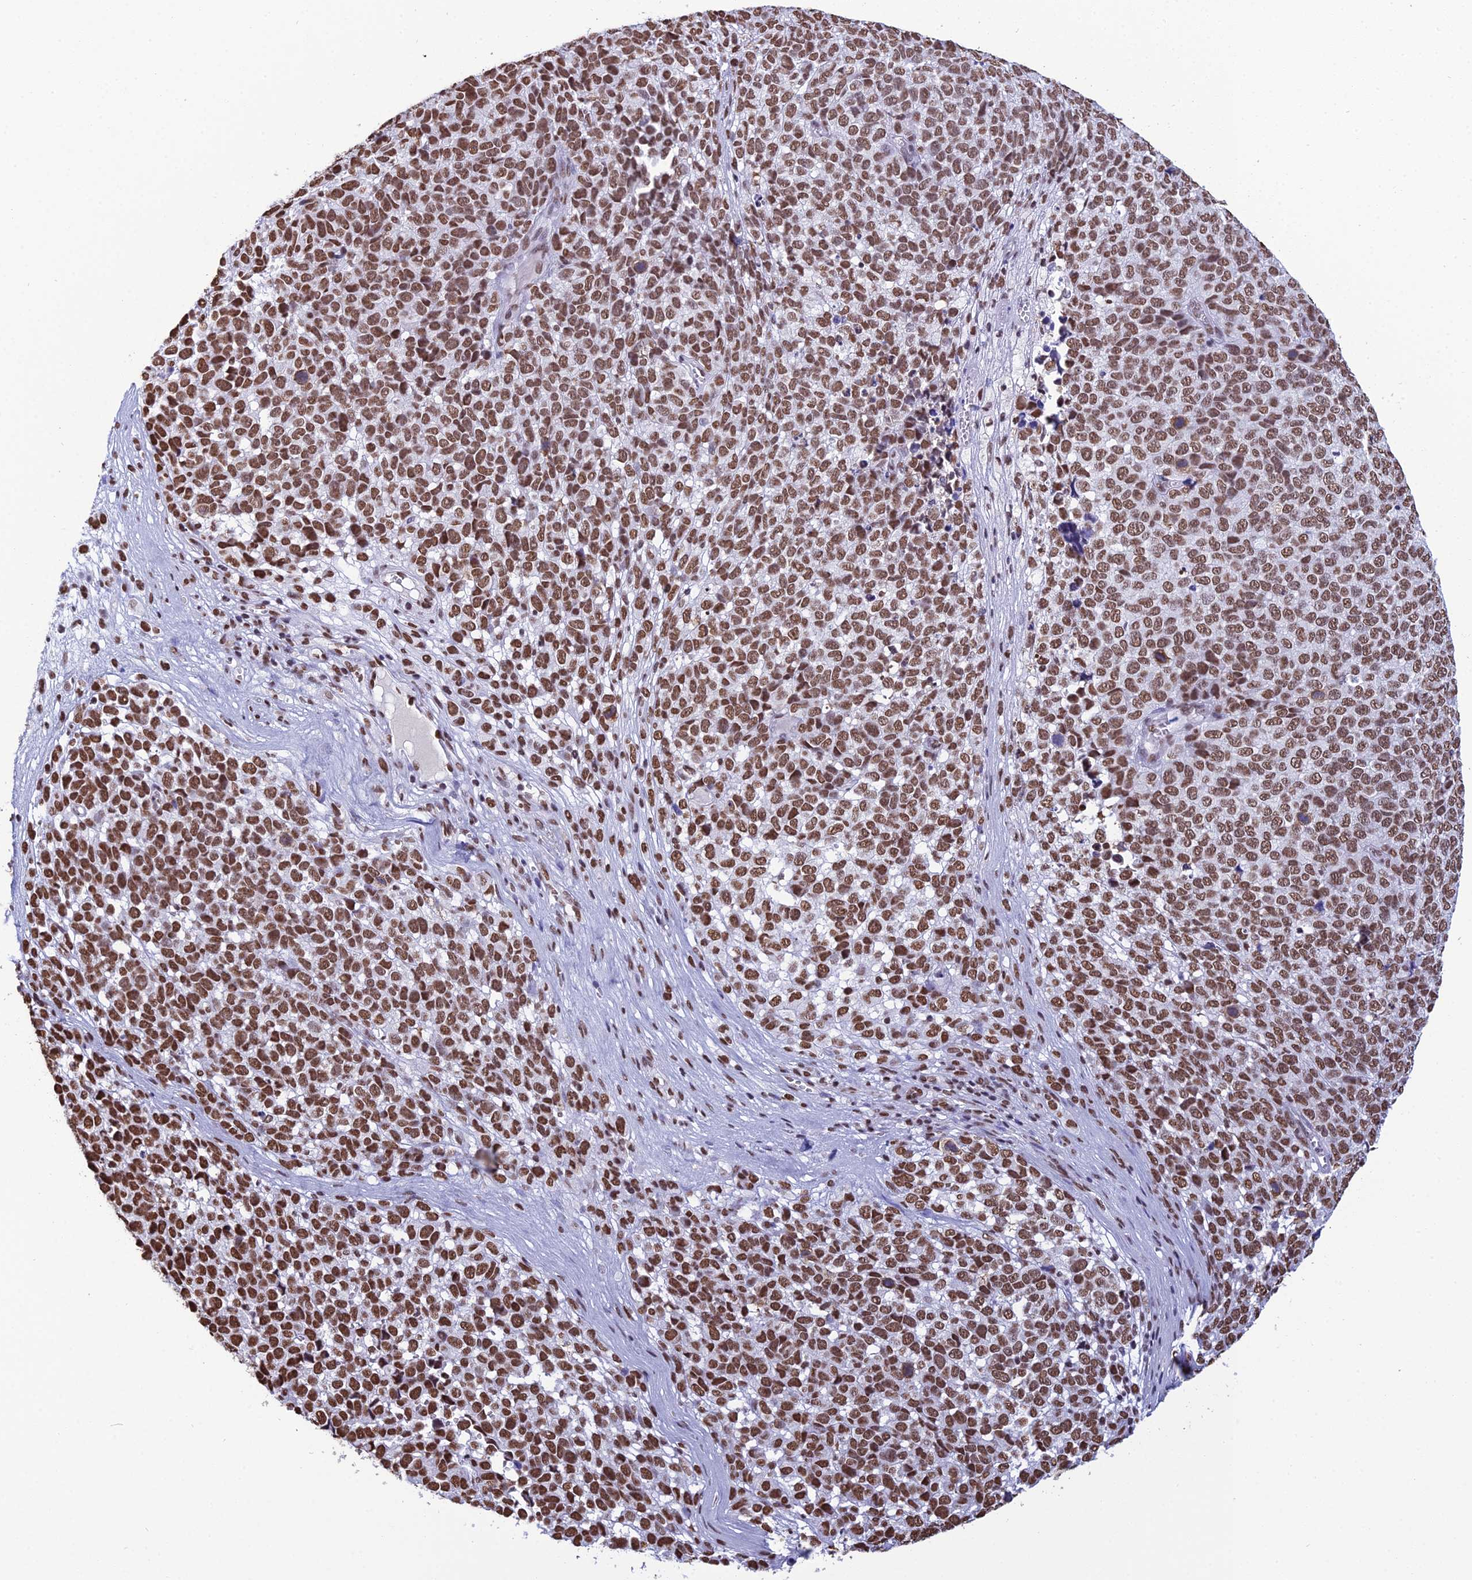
{"staining": {"intensity": "moderate", "quantity": ">75%", "location": "nuclear"}, "tissue": "melanoma", "cell_type": "Tumor cells", "image_type": "cancer", "snomed": [{"axis": "morphology", "description": "Malignant melanoma, NOS"}, {"axis": "topography", "description": "Nose, NOS"}], "caption": "A high-resolution image shows IHC staining of melanoma, which shows moderate nuclear expression in about >75% of tumor cells. (DAB (3,3'-diaminobenzidine) IHC with brightfield microscopy, high magnification).", "gene": "PRAMEF12", "patient": {"sex": "female", "age": 48}}